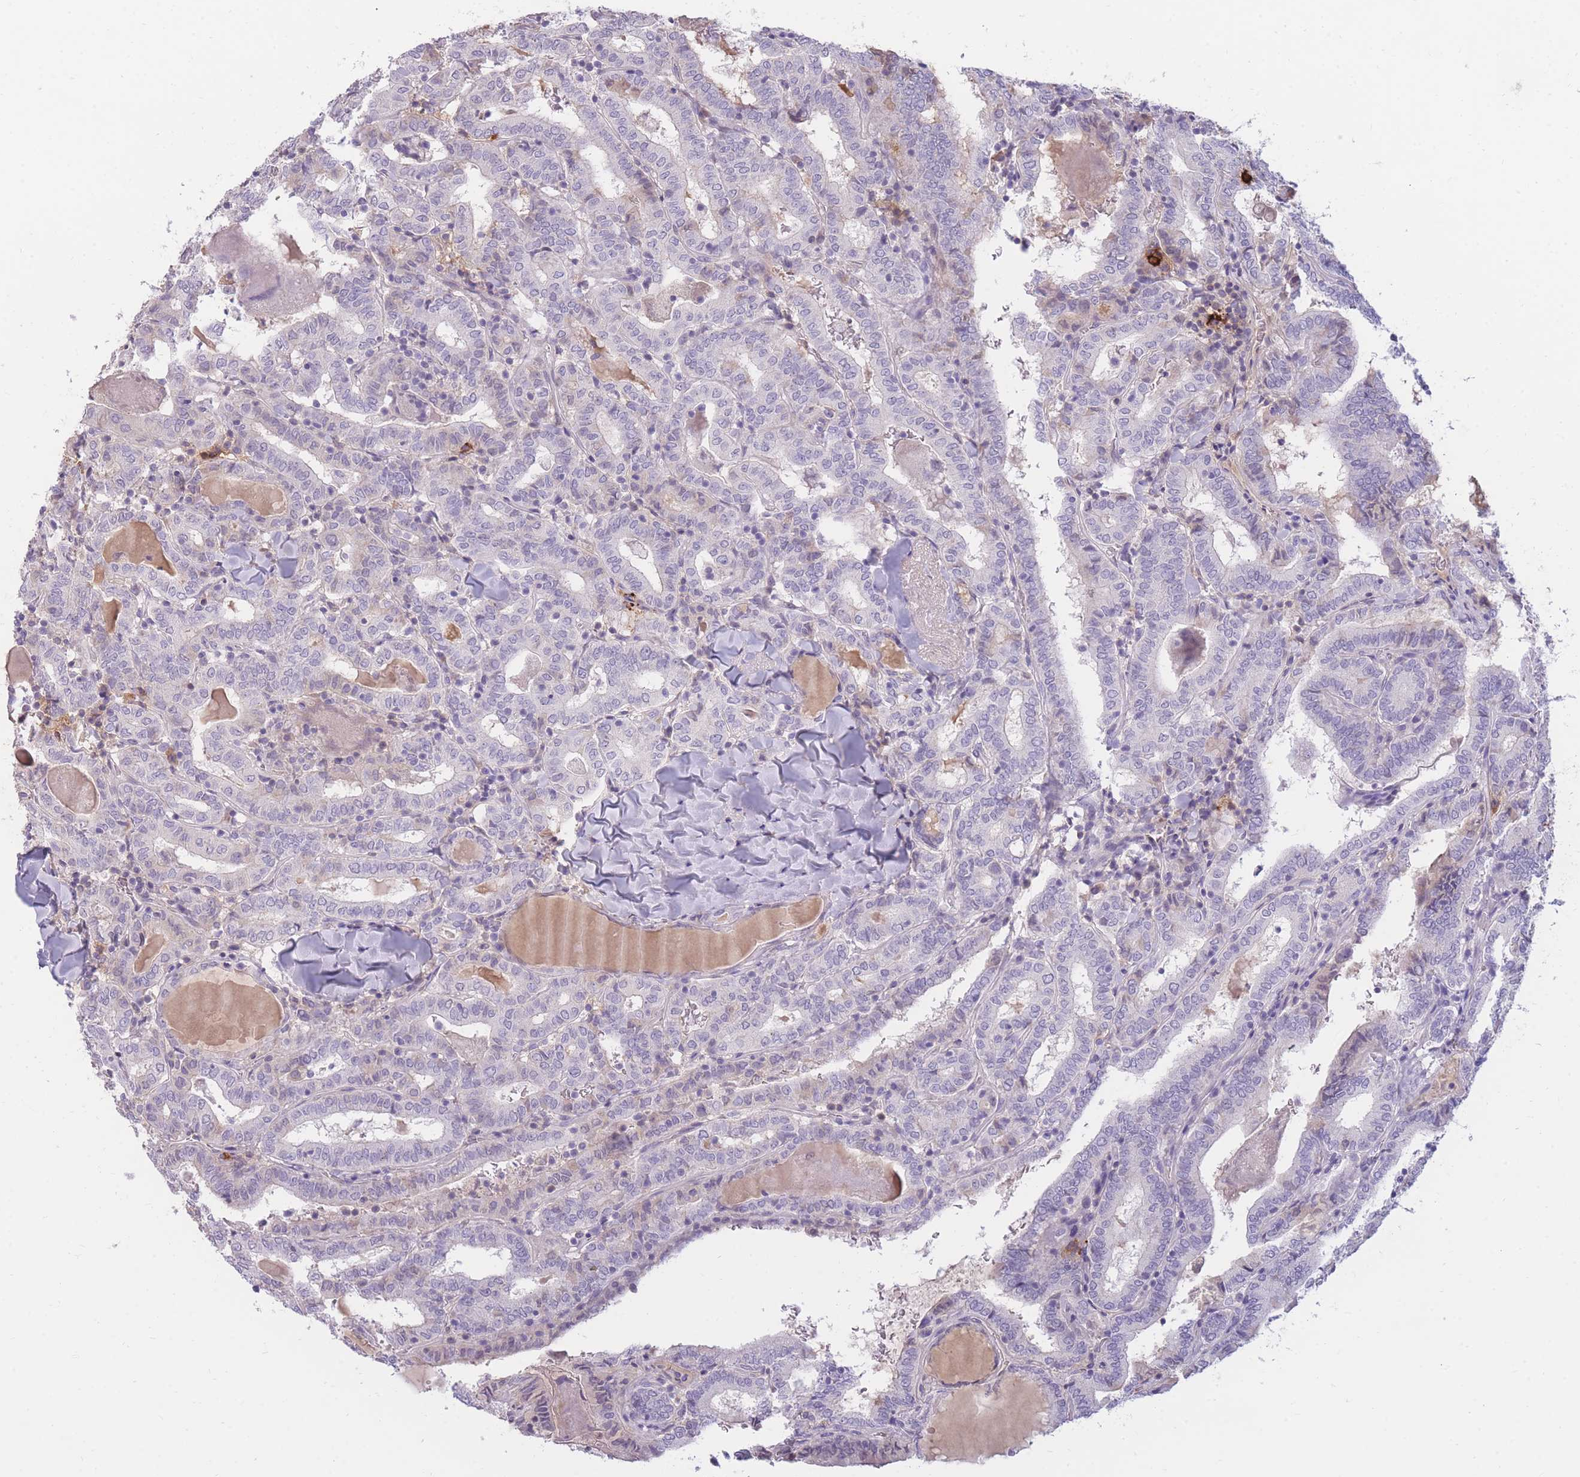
{"staining": {"intensity": "negative", "quantity": "none", "location": "none"}, "tissue": "thyroid cancer", "cell_type": "Tumor cells", "image_type": "cancer", "snomed": [{"axis": "morphology", "description": "Papillary adenocarcinoma, NOS"}, {"axis": "topography", "description": "Thyroid gland"}], "caption": "This histopathology image is of papillary adenocarcinoma (thyroid) stained with IHC to label a protein in brown with the nuclei are counter-stained blue. There is no positivity in tumor cells.", "gene": "TPSD1", "patient": {"sex": "female", "age": 72}}